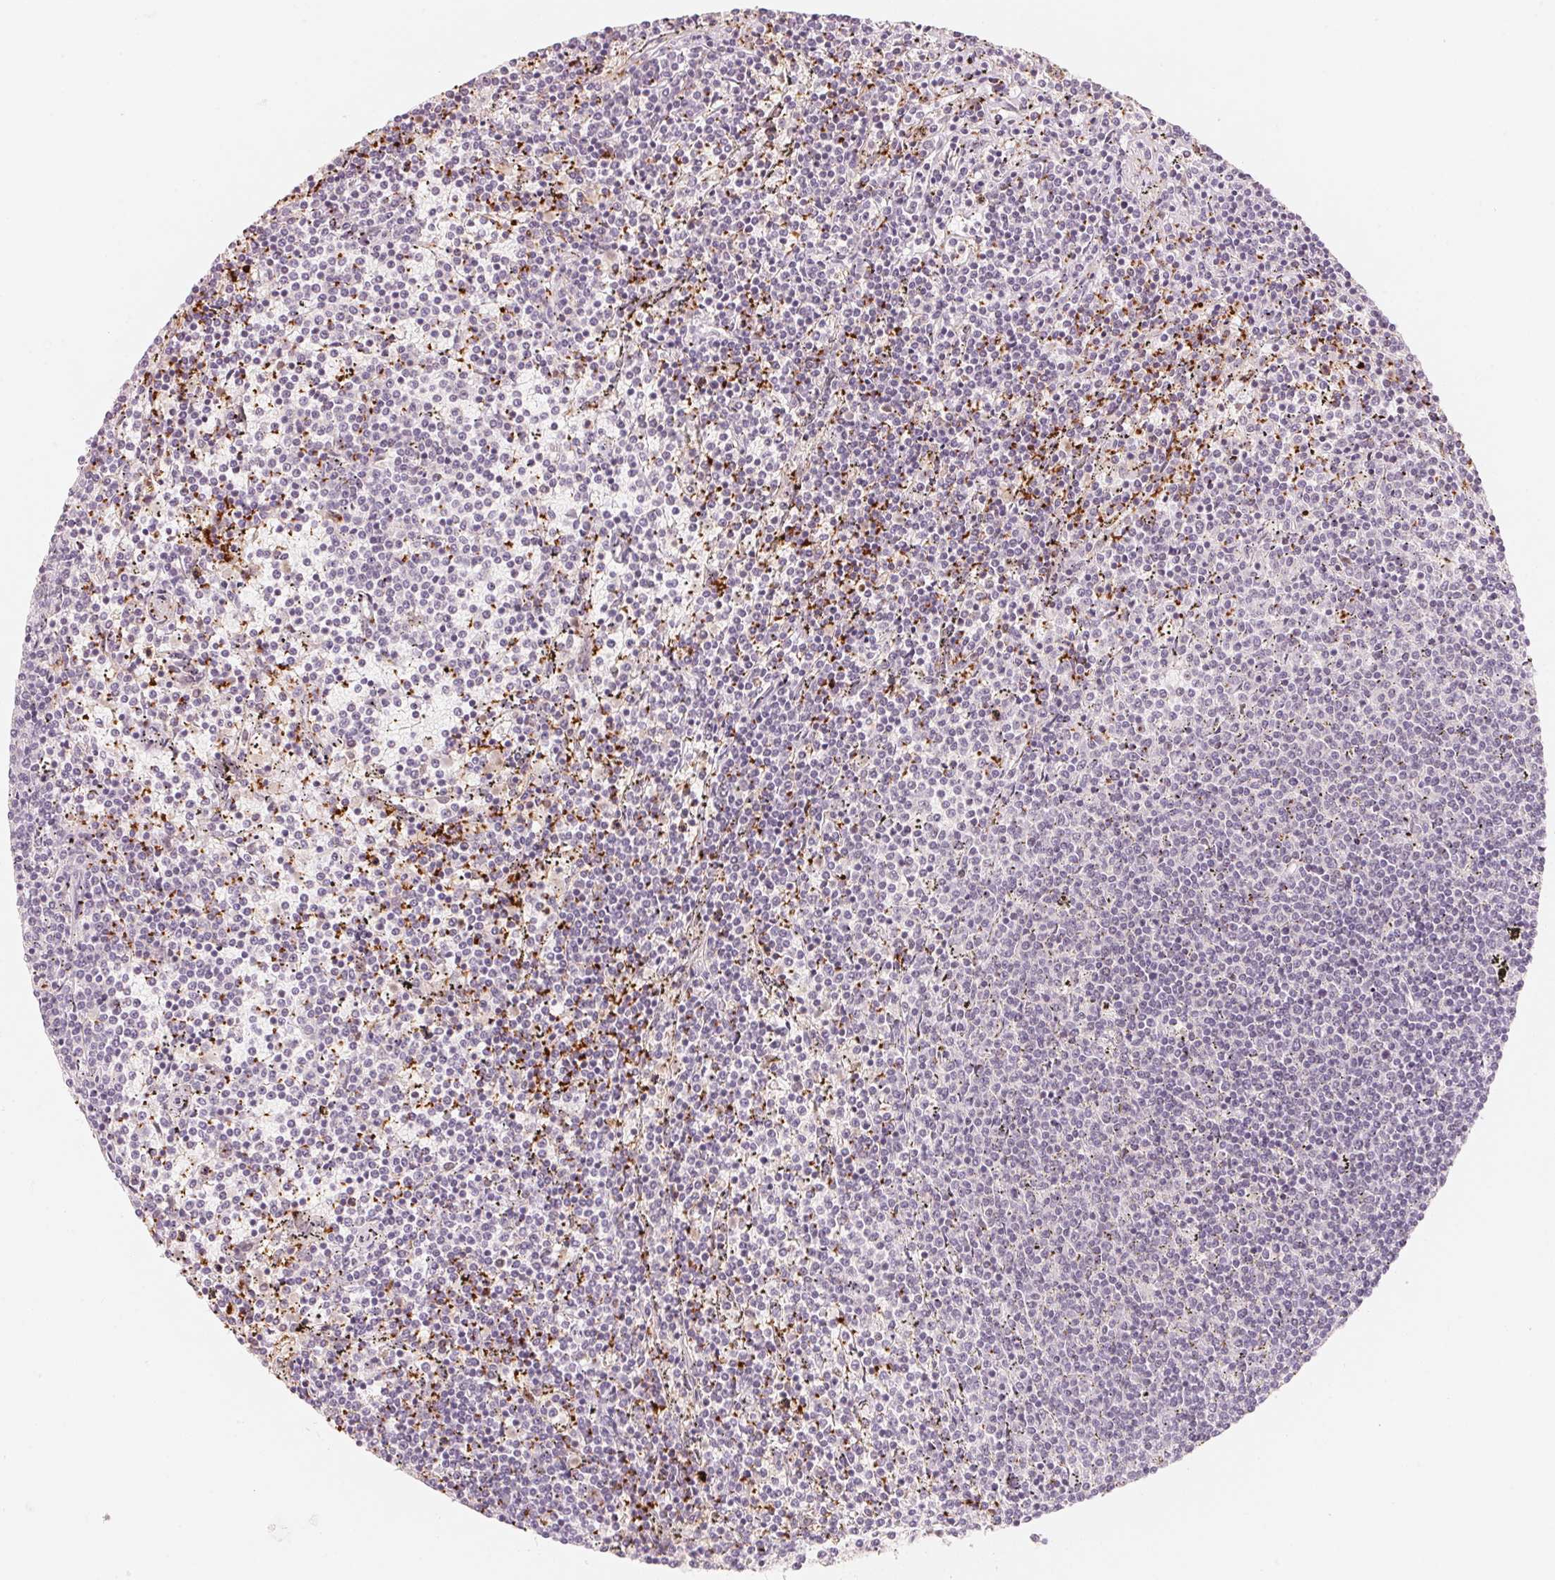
{"staining": {"intensity": "negative", "quantity": "none", "location": "none"}, "tissue": "lymphoma", "cell_type": "Tumor cells", "image_type": "cancer", "snomed": [{"axis": "morphology", "description": "Malignant lymphoma, non-Hodgkin's type, Low grade"}, {"axis": "topography", "description": "Spleen"}], "caption": "High magnification brightfield microscopy of lymphoma stained with DAB (brown) and counterstained with hematoxylin (blue): tumor cells show no significant expression.", "gene": "ARHGAP22", "patient": {"sex": "female", "age": 50}}